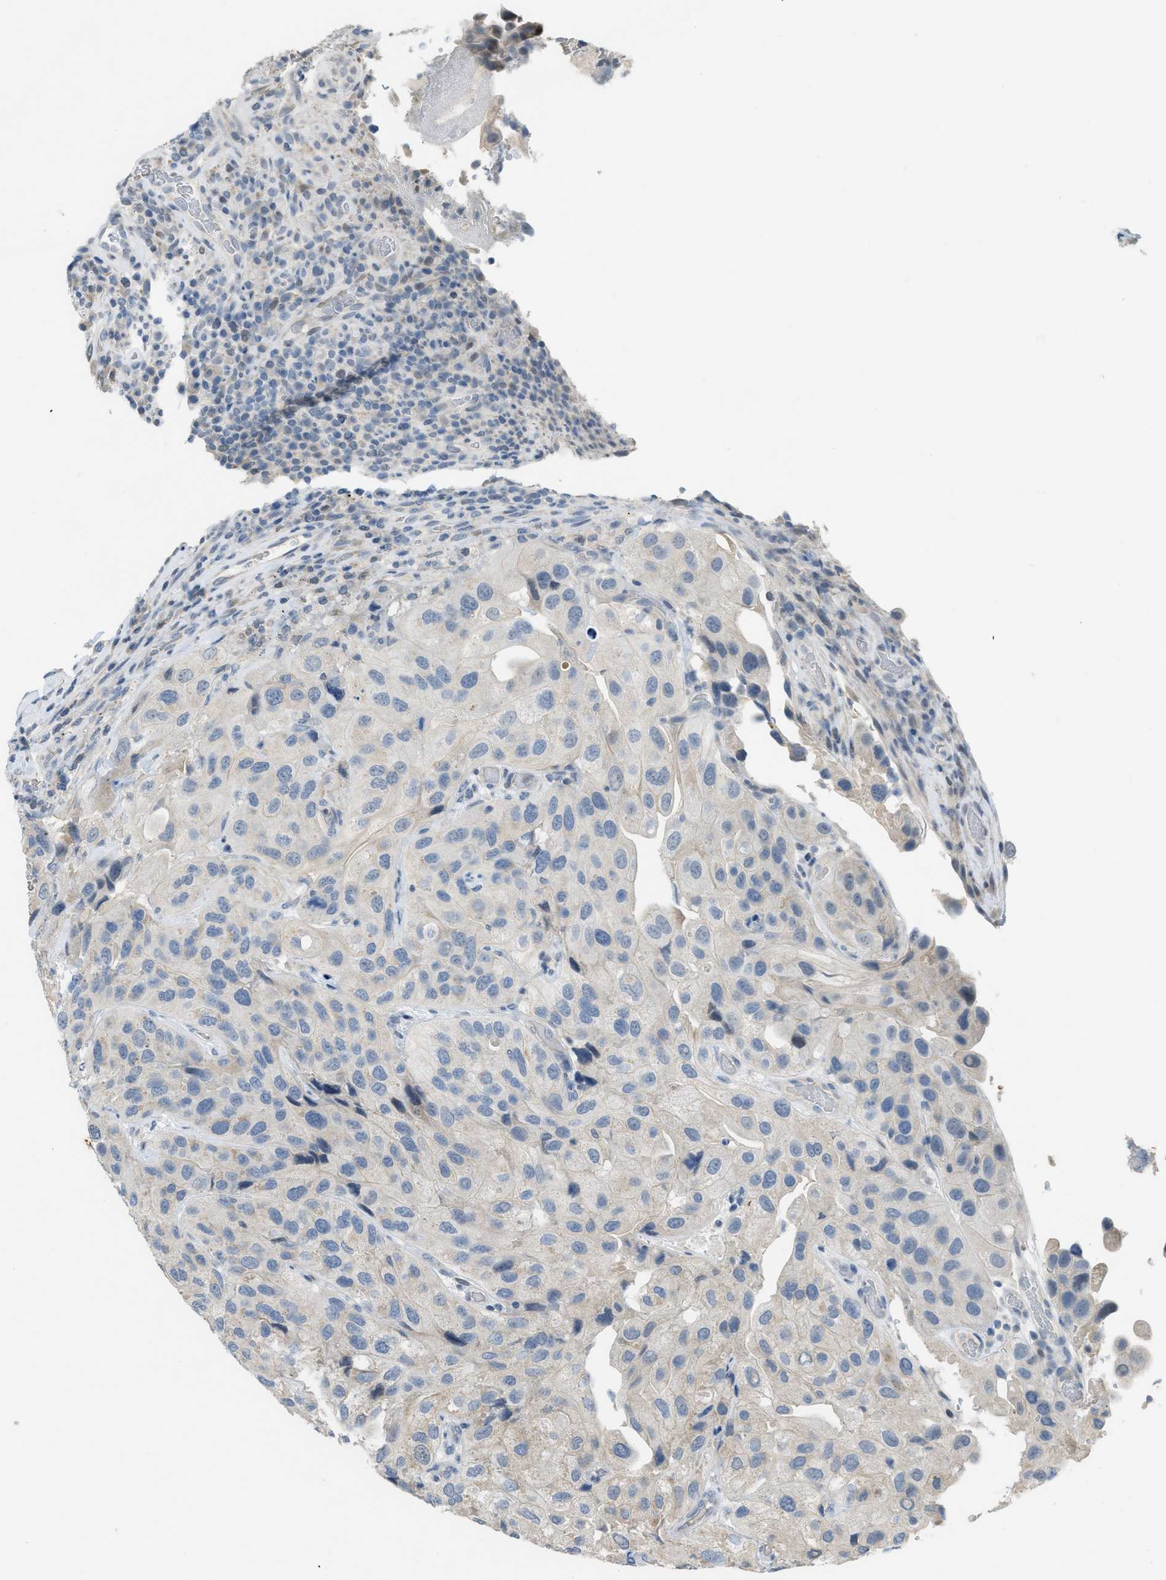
{"staining": {"intensity": "weak", "quantity": "<25%", "location": "cytoplasmic/membranous"}, "tissue": "urothelial cancer", "cell_type": "Tumor cells", "image_type": "cancer", "snomed": [{"axis": "morphology", "description": "Urothelial carcinoma, High grade"}, {"axis": "topography", "description": "Urinary bladder"}], "caption": "Immunohistochemistry of human urothelial carcinoma (high-grade) displays no positivity in tumor cells.", "gene": "TXNDC2", "patient": {"sex": "female", "age": 64}}